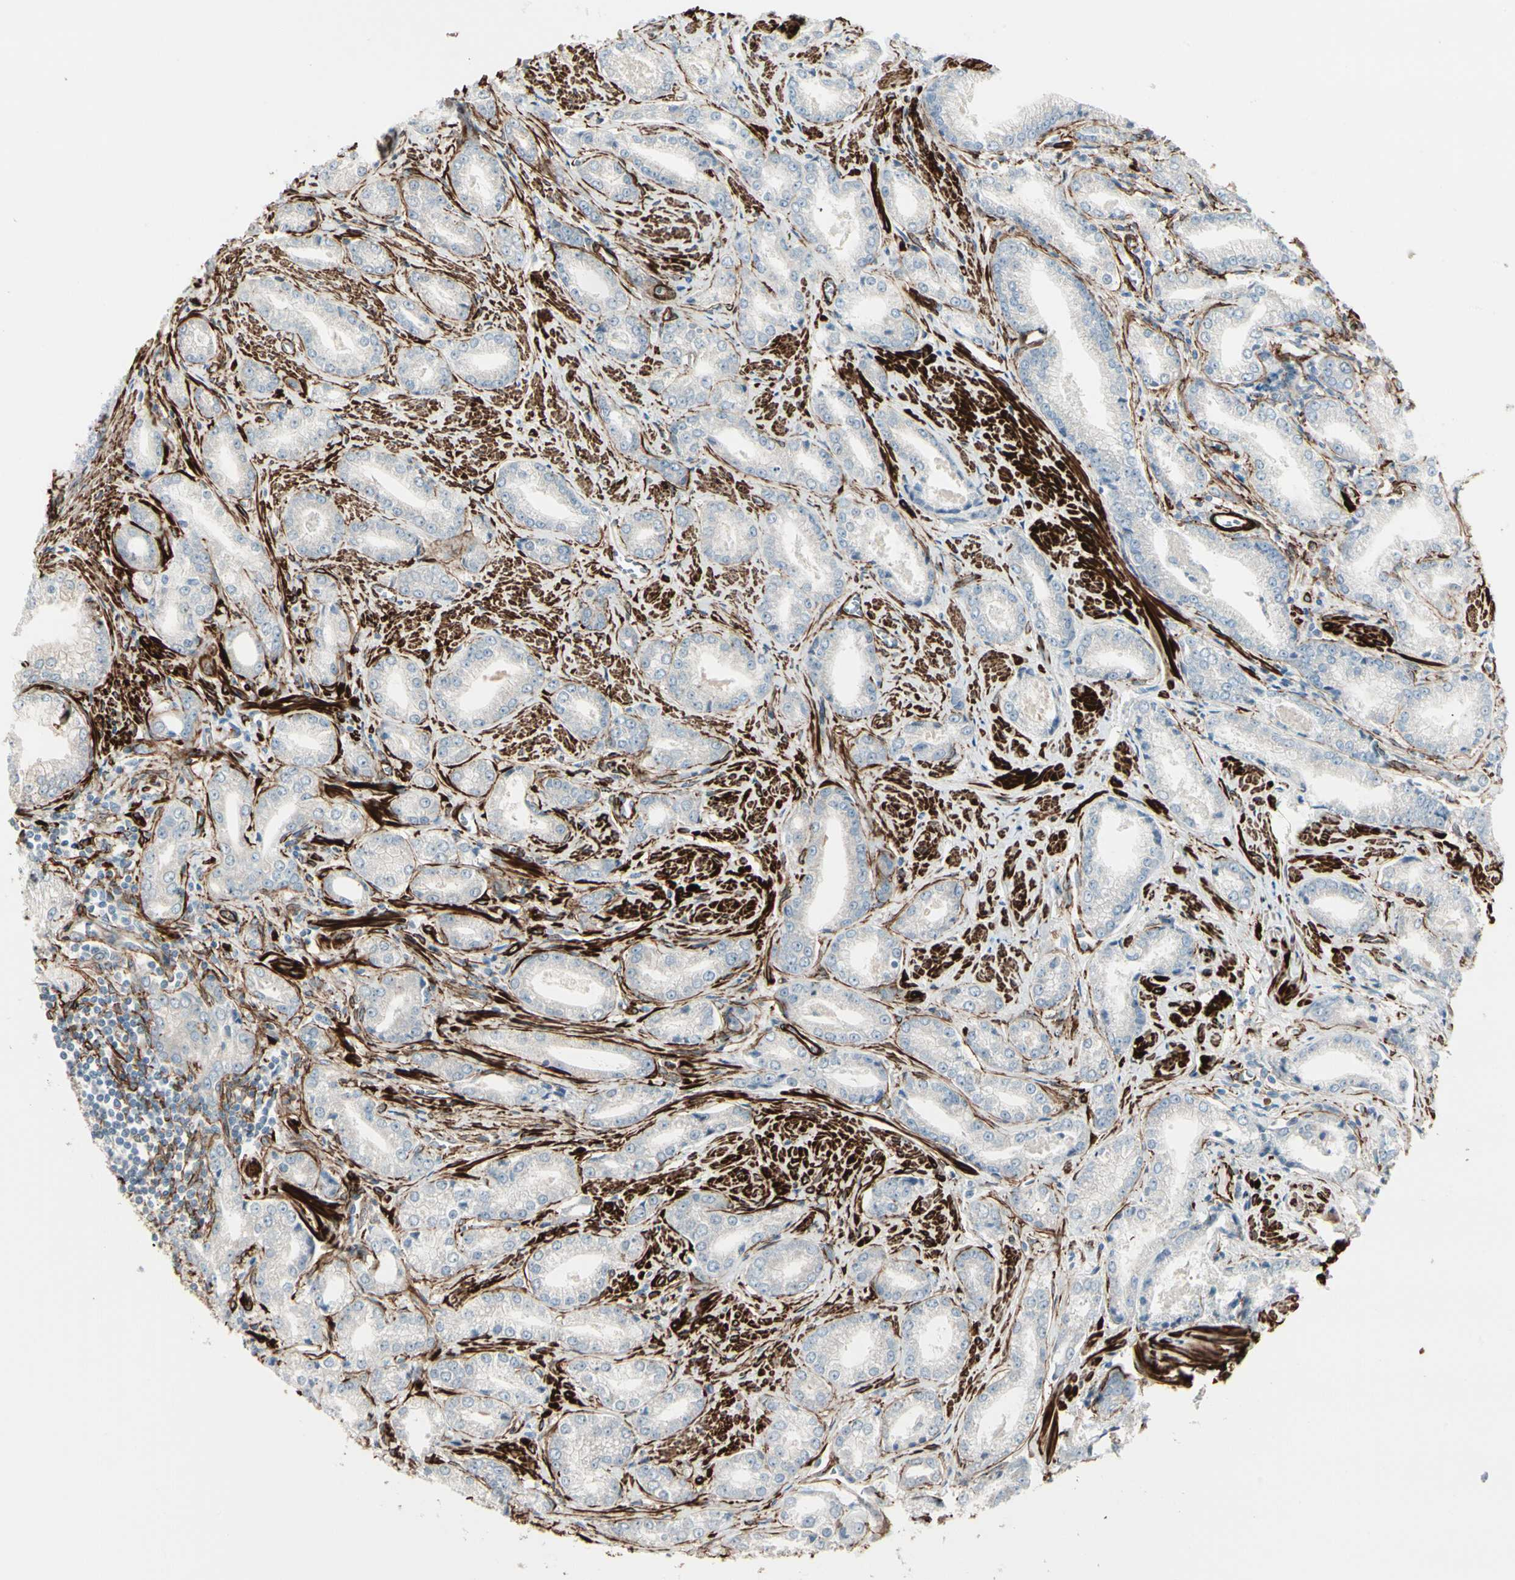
{"staining": {"intensity": "negative", "quantity": "none", "location": "none"}, "tissue": "prostate cancer", "cell_type": "Tumor cells", "image_type": "cancer", "snomed": [{"axis": "morphology", "description": "Adenocarcinoma, Low grade"}, {"axis": "topography", "description": "Prostate"}], "caption": "Immunohistochemistry image of neoplastic tissue: human prostate cancer stained with DAB (3,3'-diaminobenzidine) shows no significant protein positivity in tumor cells.", "gene": "CALD1", "patient": {"sex": "male", "age": 64}}